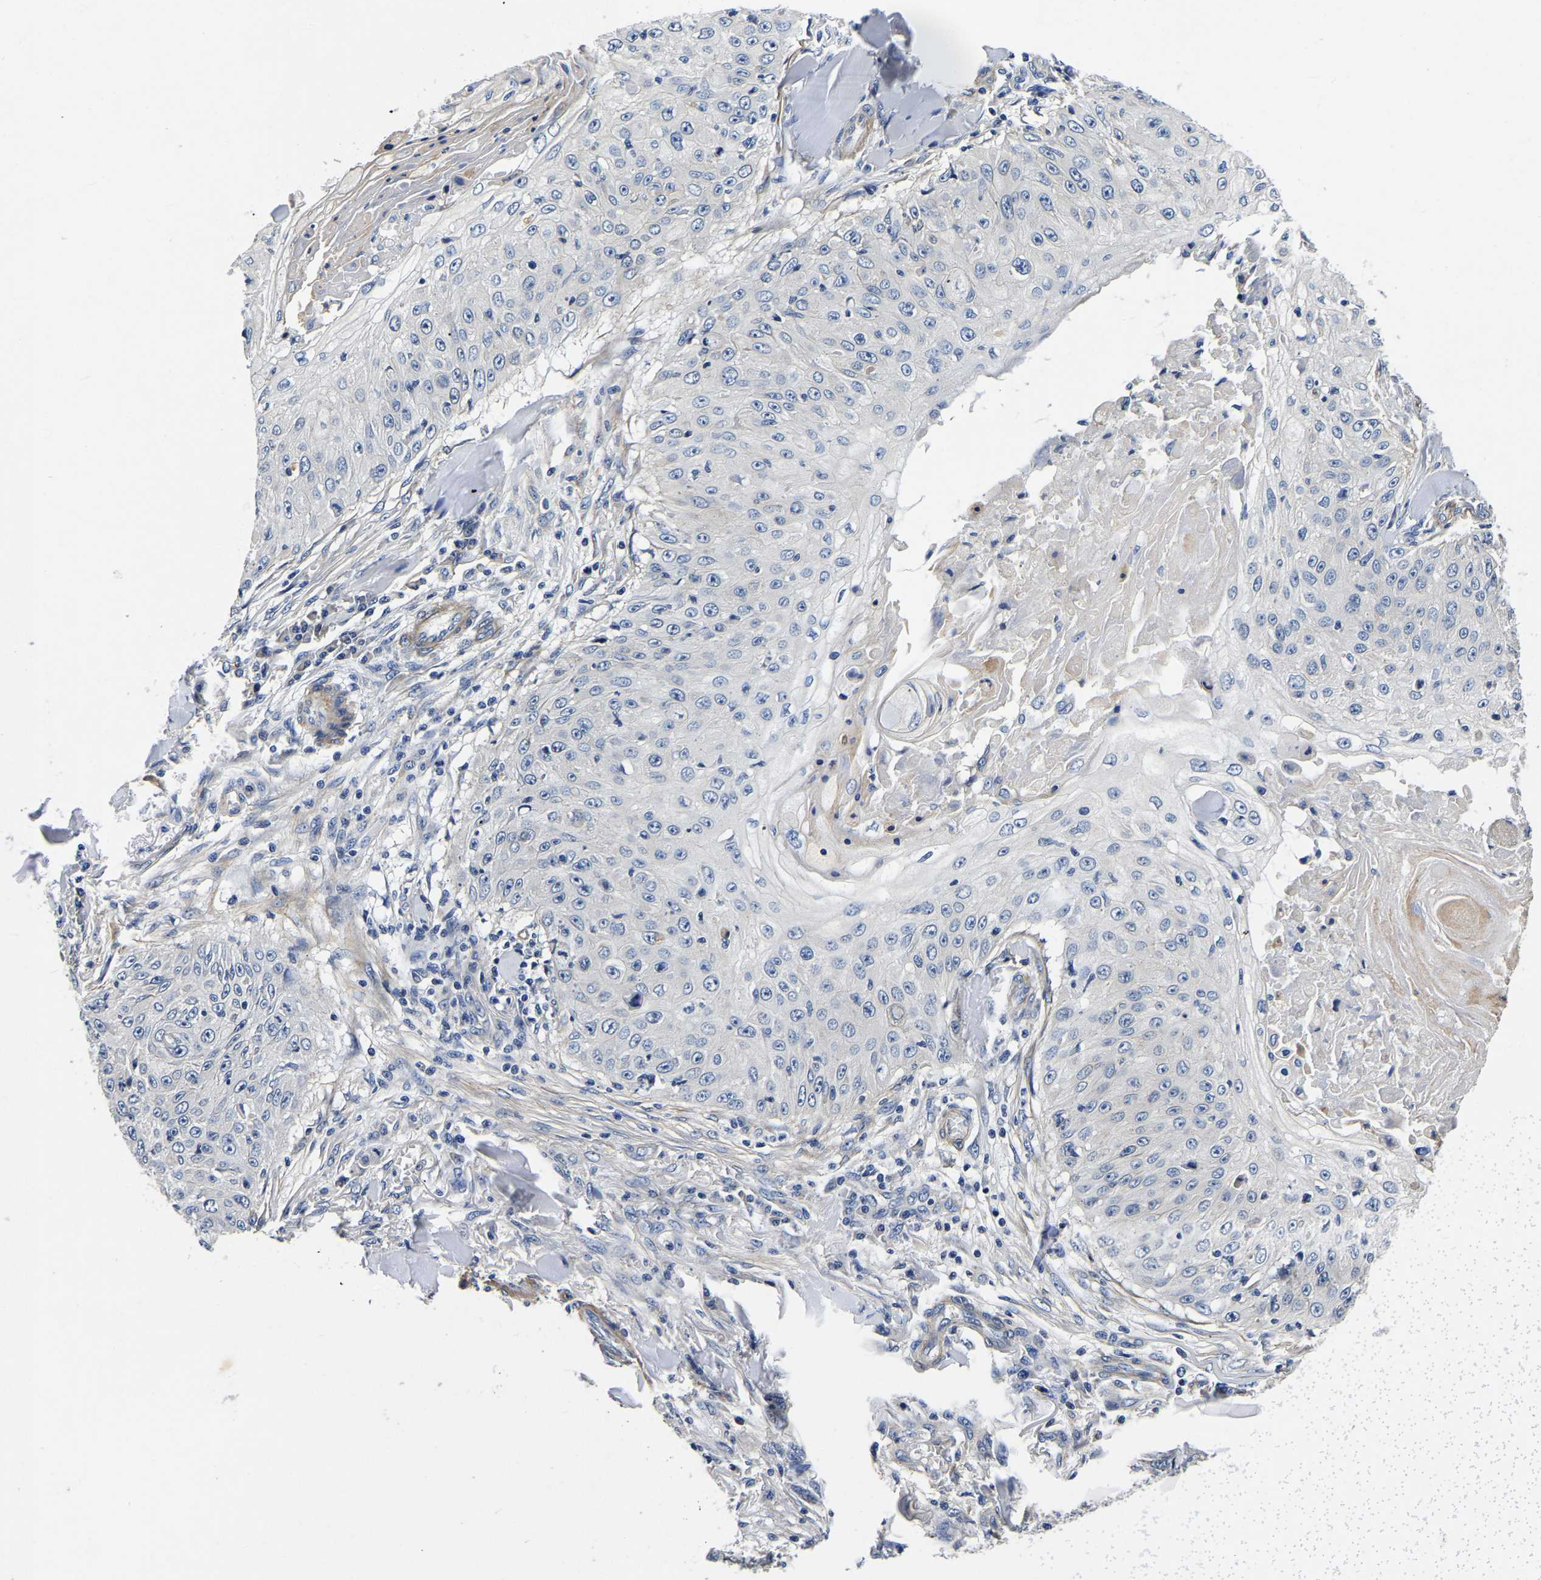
{"staining": {"intensity": "negative", "quantity": "none", "location": "none"}, "tissue": "skin cancer", "cell_type": "Tumor cells", "image_type": "cancer", "snomed": [{"axis": "morphology", "description": "Squamous cell carcinoma, NOS"}, {"axis": "topography", "description": "Skin"}], "caption": "IHC micrograph of human skin cancer (squamous cell carcinoma) stained for a protein (brown), which exhibits no staining in tumor cells.", "gene": "KCTD17", "patient": {"sex": "male", "age": 86}}